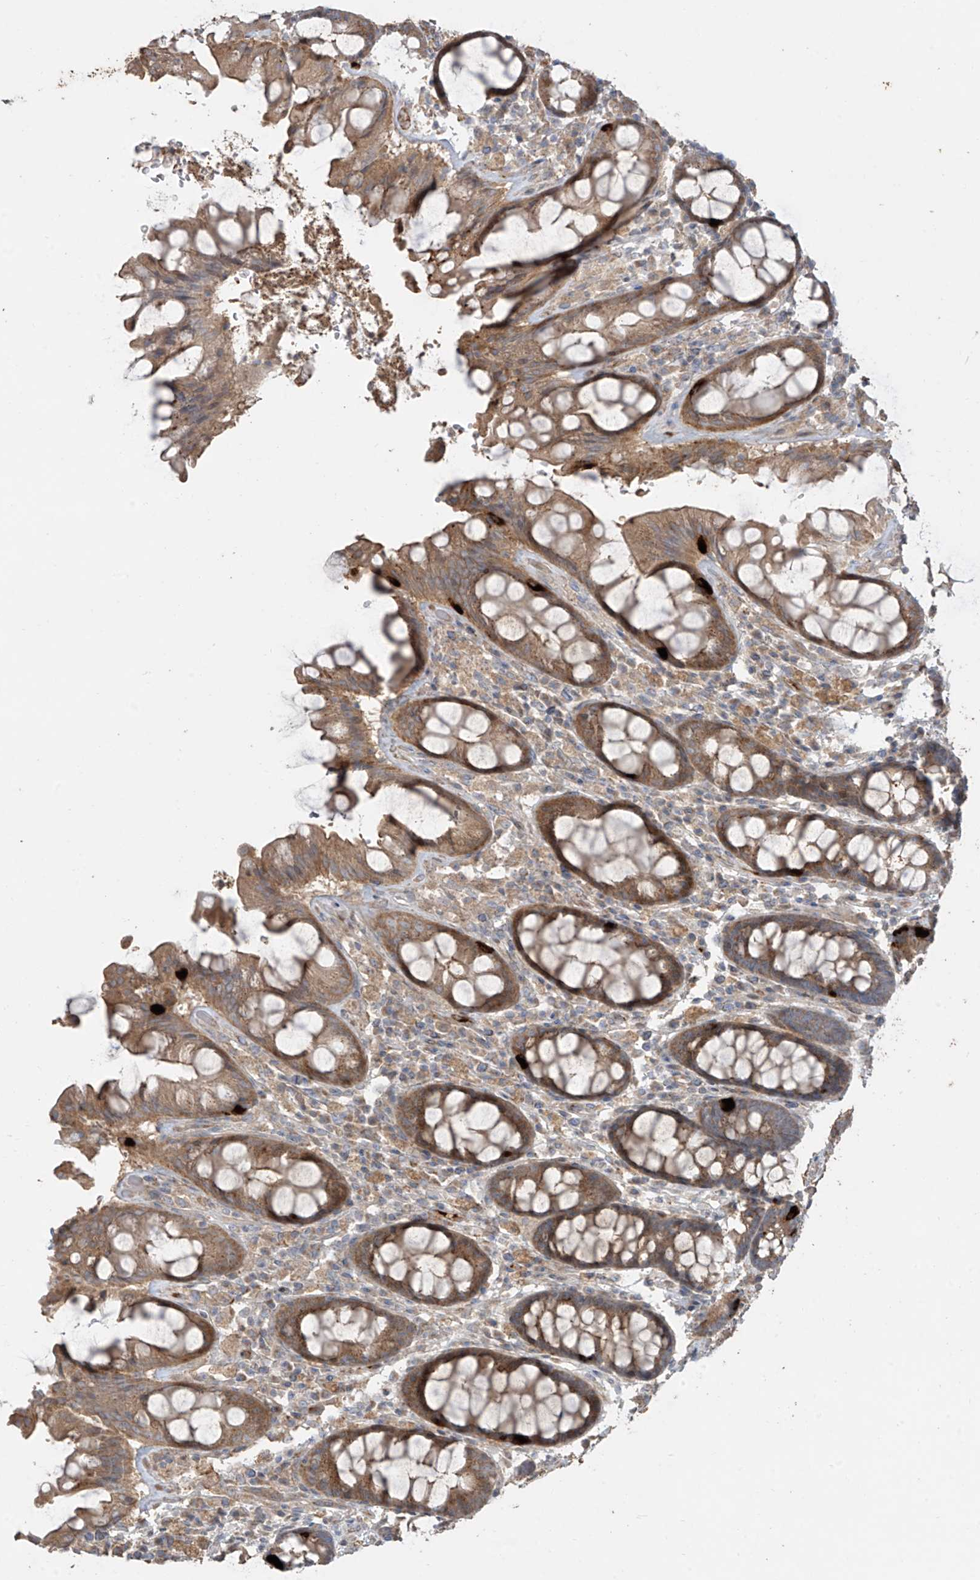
{"staining": {"intensity": "moderate", "quantity": ">75%", "location": "cytoplasmic/membranous"}, "tissue": "rectum", "cell_type": "Glandular cells", "image_type": "normal", "snomed": [{"axis": "morphology", "description": "Normal tissue, NOS"}, {"axis": "topography", "description": "Rectum"}], "caption": "Rectum stained with DAB (3,3'-diaminobenzidine) immunohistochemistry exhibits medium levels of moderate cytoplasmic/membranous staining in about >75% of glandular cells. (DAB (3,3'-diaminobenzidine) IHC with brightfield microscopy, high magnification).", "gene": "ABTB1", "patient": {"sex": "male", "age": 64}}